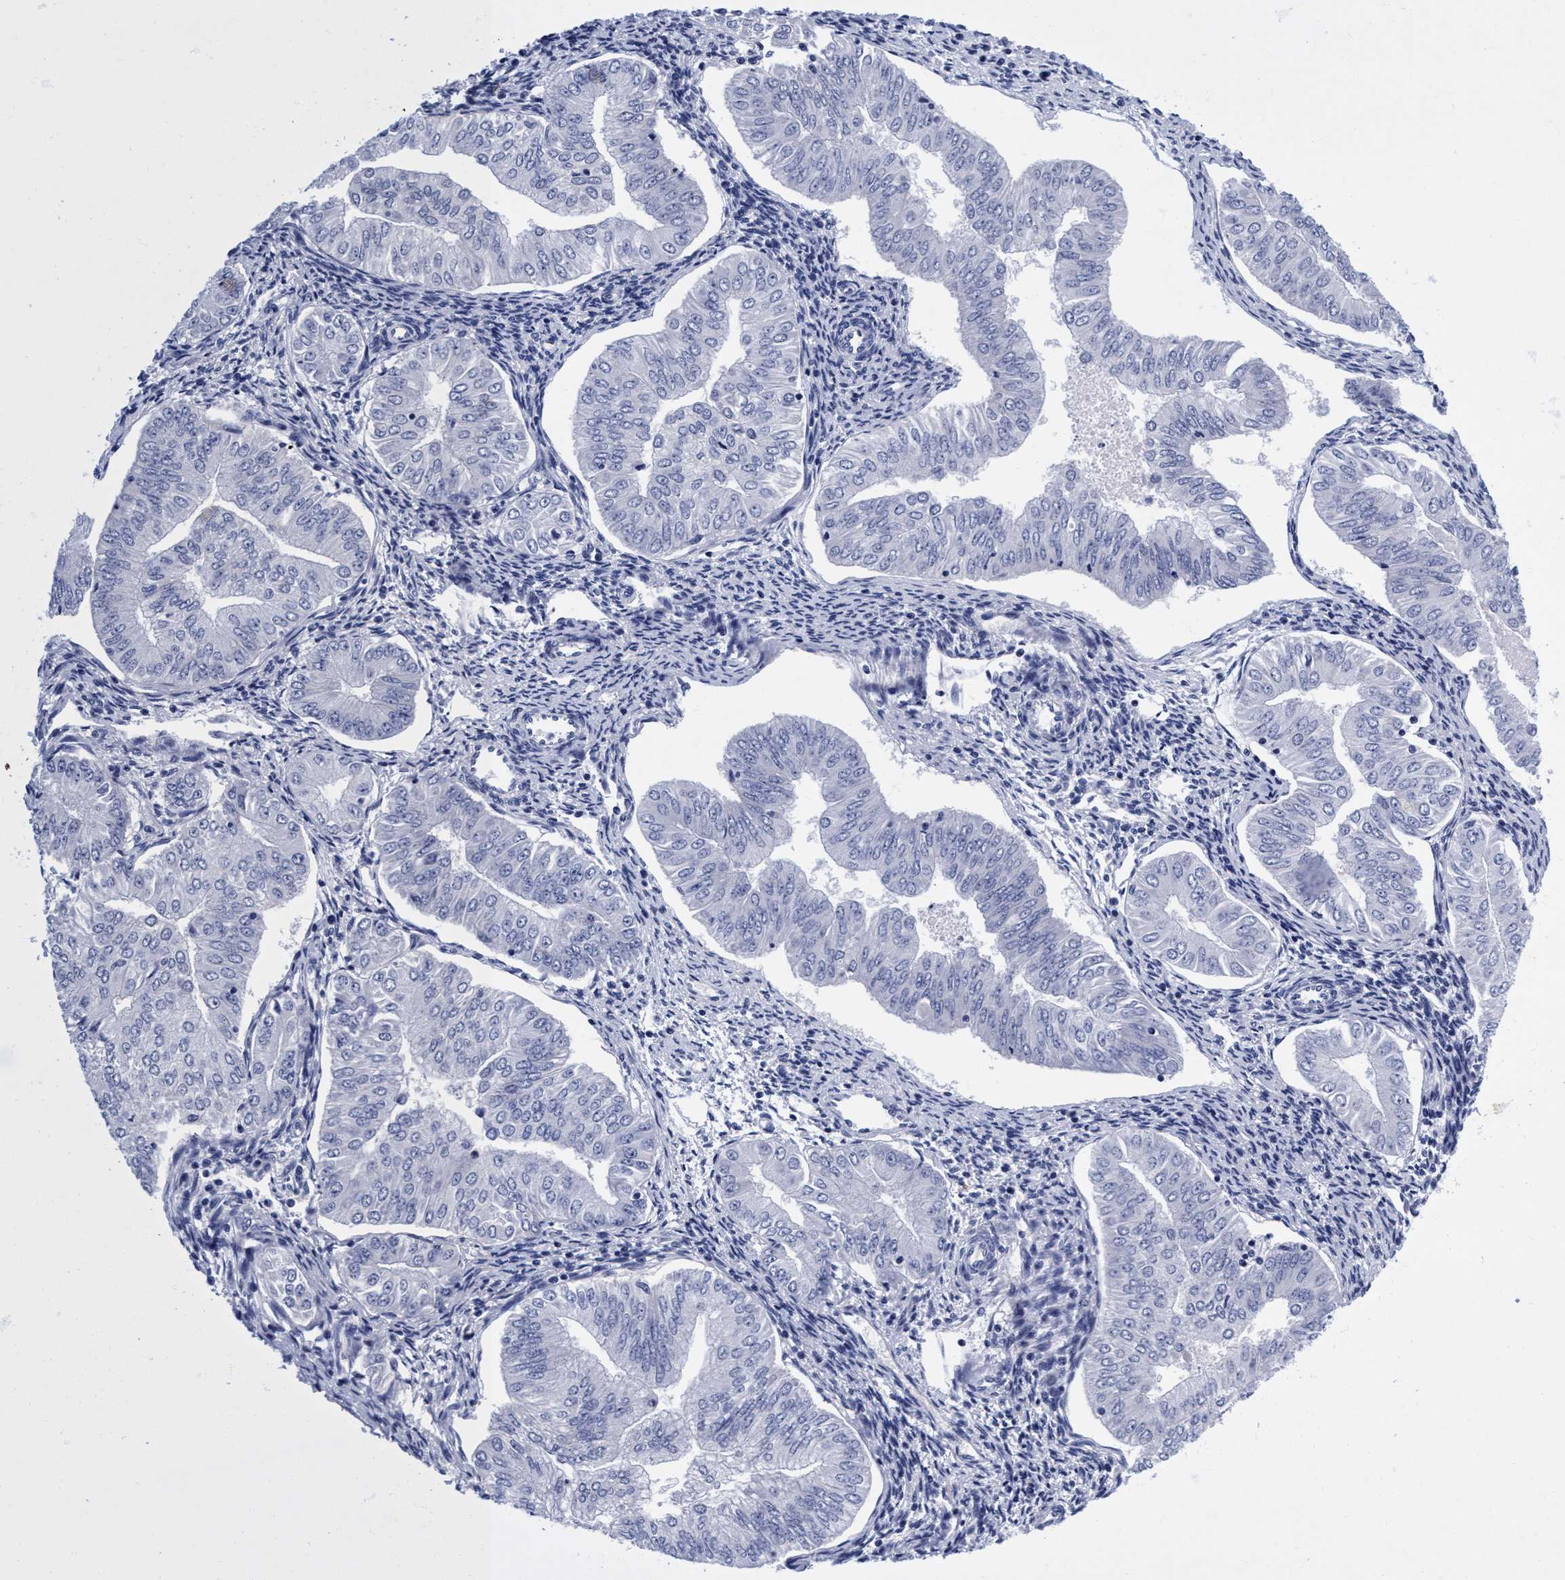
{"staining": {"intensity": "negative", "quantity": "none", "location": "none"}, "tissue": "endometrial cancer", "cell_type": "Tumor cells", "image_type": "cancer", "snomed": [{"axis": "morphology", "description": "Normal tissue, NOS"}, {"axis": "morphology", "description": "Adenocarcinoma, NOS"}, {"axis": "topography", "description": "Endometrium"}], "caption": "IHC micrograph of neoplastic tissue: human endometrial cancer (adenocarcinoma) stained with DAB displays no significant protein positivity in tumor cells. The staining was performed using DAB to visualize the protein expression in brown, while the nuclei were stained in blue with hematoxylin (Magnification: 20x).", "gene": "PLPPR1", "patient": {"sex": "female", "age": 53}}